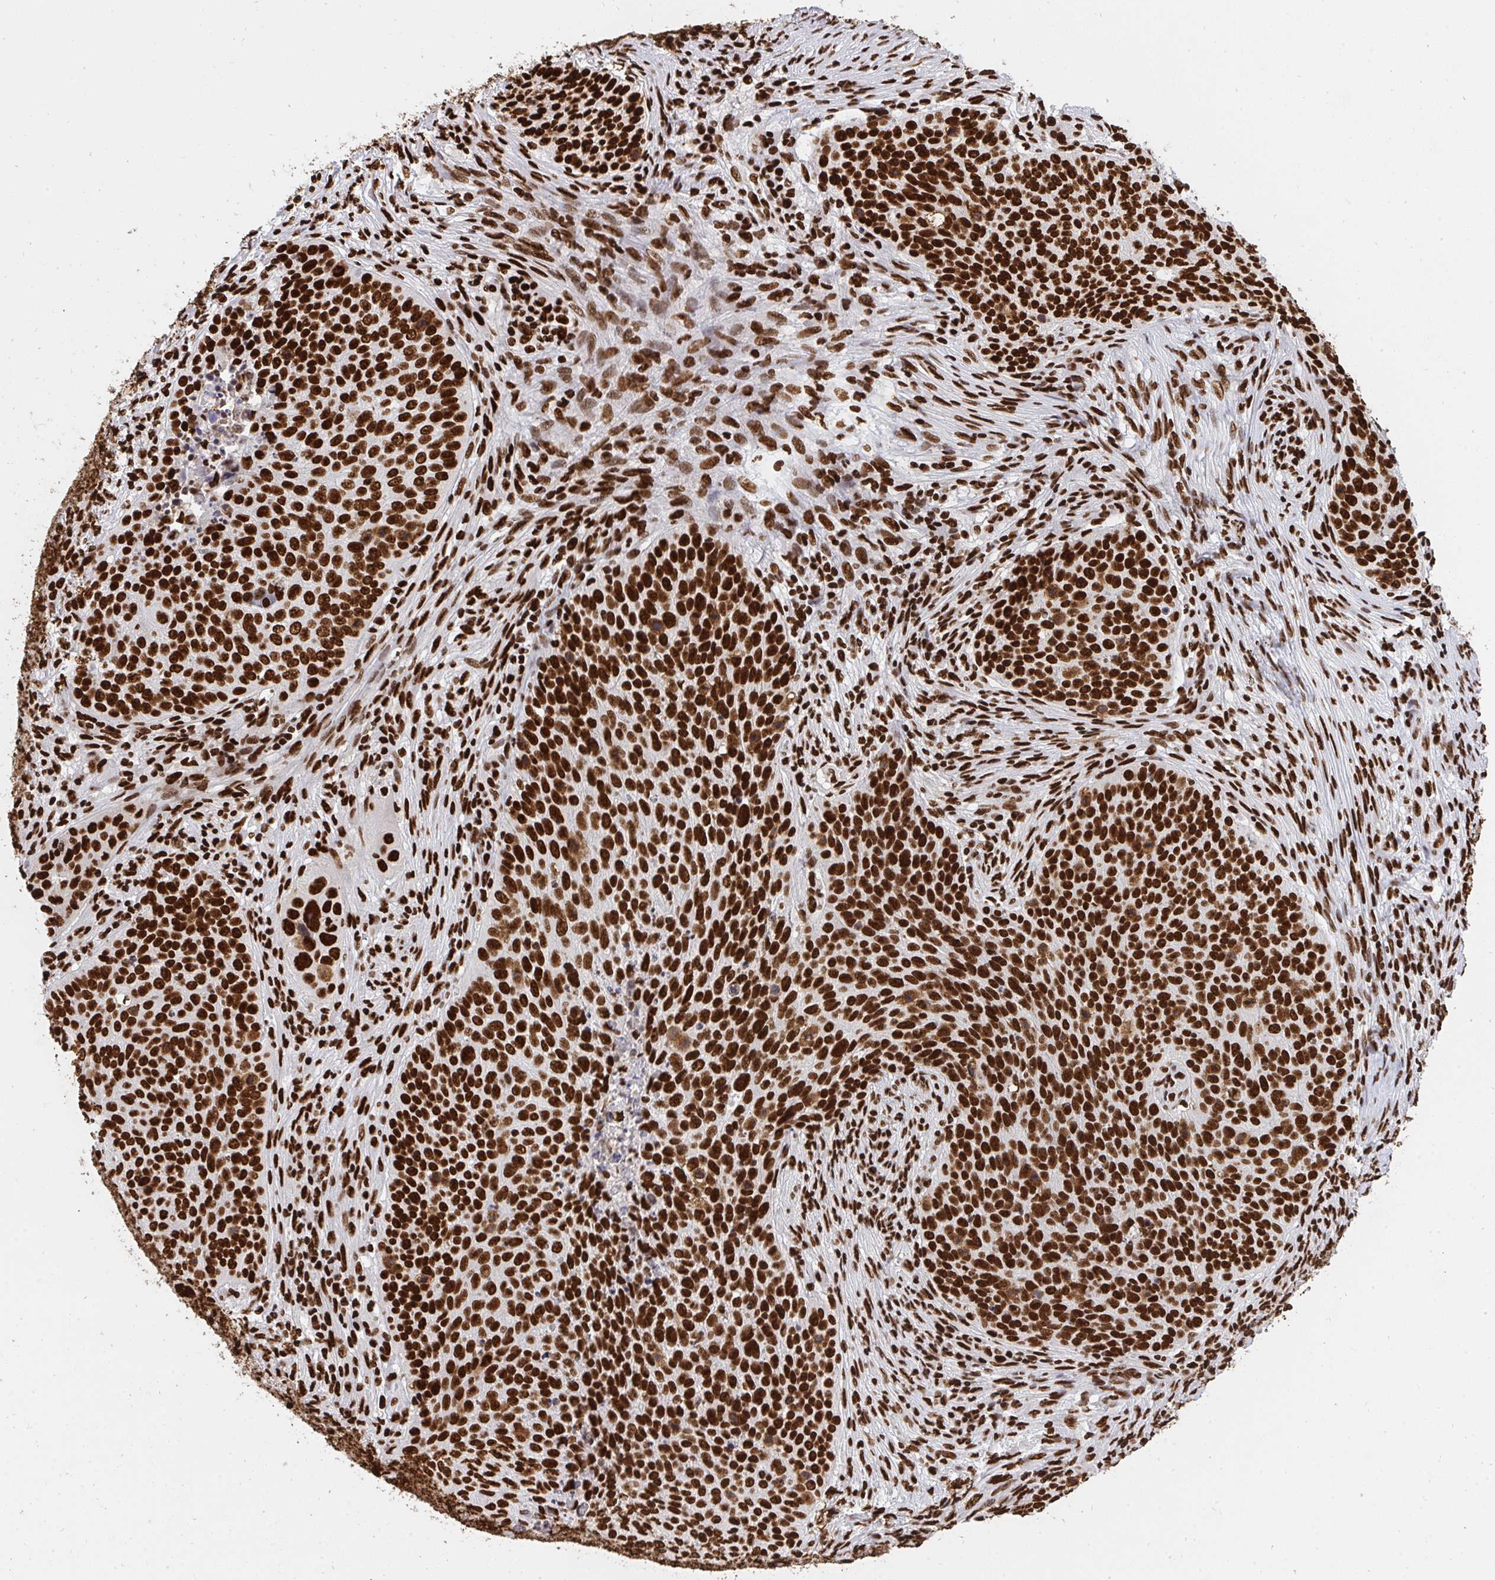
{"staining": {"intensity": "strong", "quantity": ">75%", "location": "nuclear"}, "tissue": "lung cancer", "cell_type": "Tumor cells", "image_type": "cancer", "snomed": [{"axis": "morphology", "description": "Squamous cell carcinoma, NOS"}, {"axis": "topography", "description": "Lung"}], "caption": "An image of squamous cell carcinoma (lung) stained for a protein demonstrates strong nuclear brown staining in tumor cells.", "gene": "HNRNPL", "patient": {"sex": "male", "age": 63}}